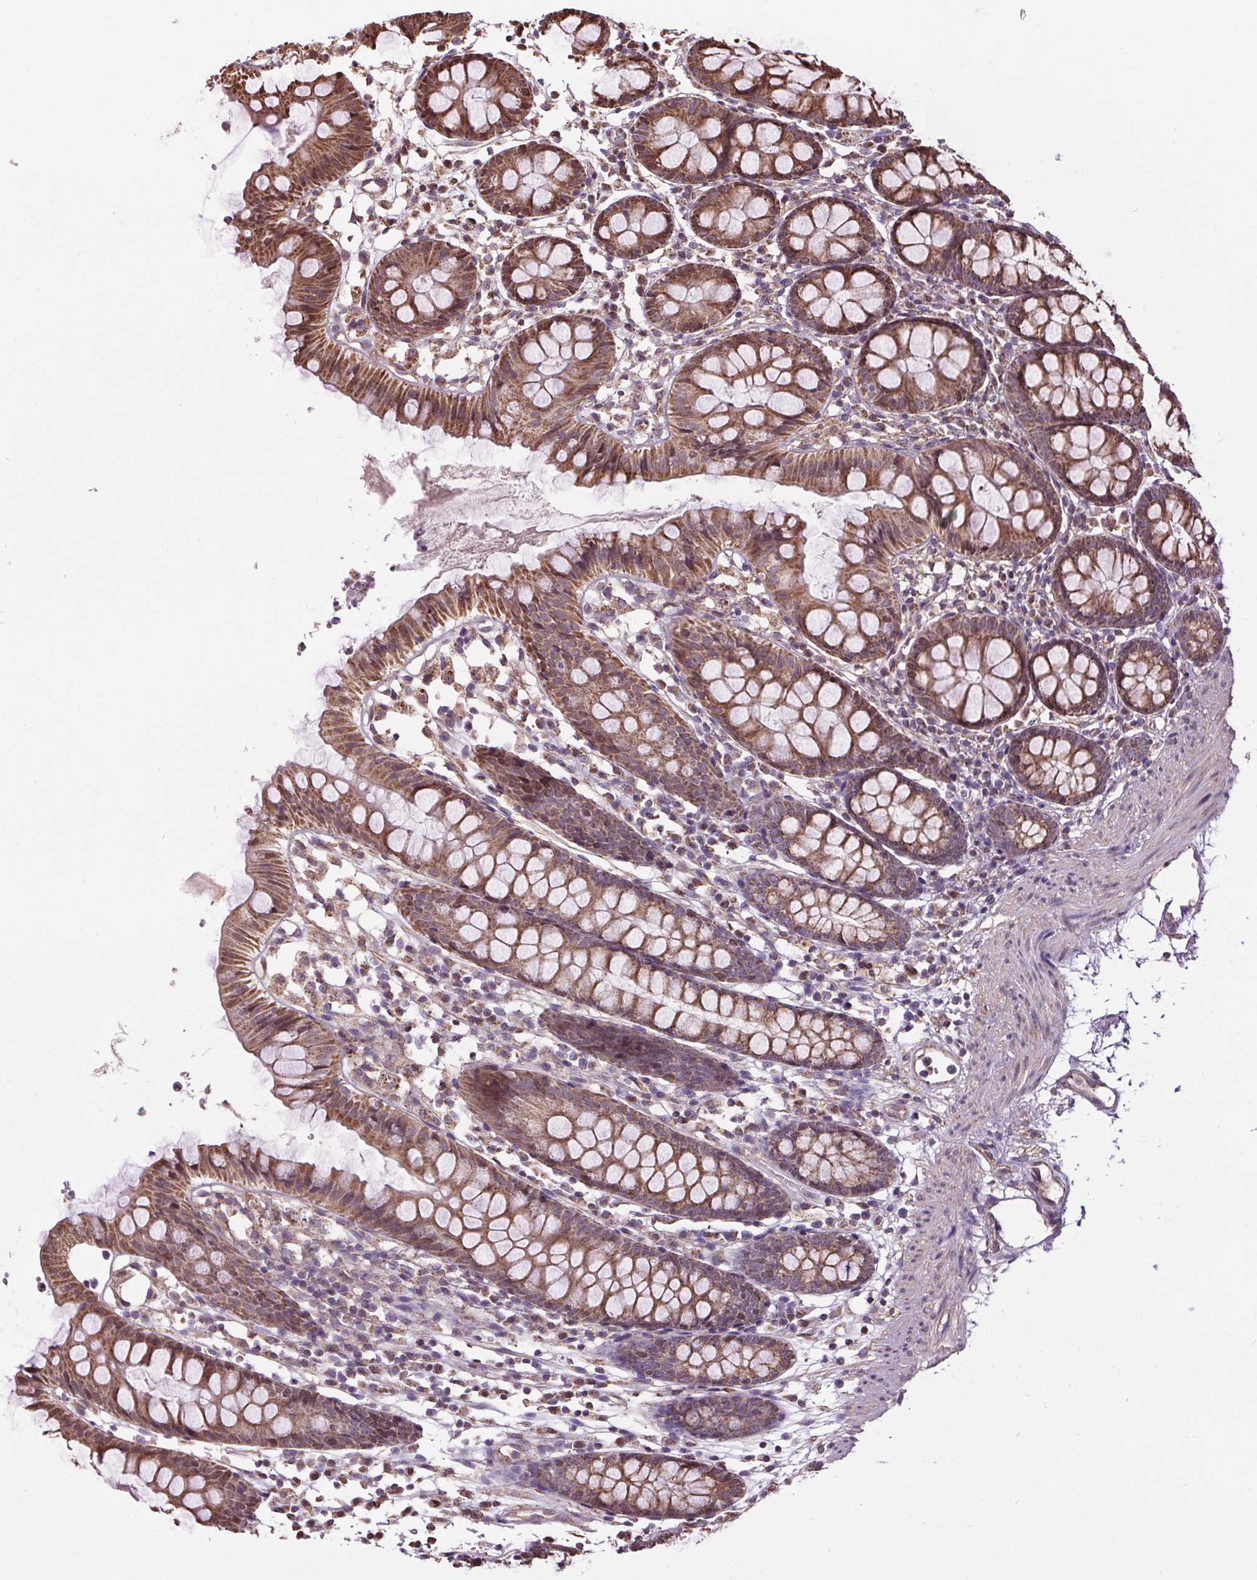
{"staining": {"intensity": "moderate", "quantity": ">75%", "location": "cytoplasmic/membranous"}, "tissue": "colon", "cell_type": "Endothelial cells", "image_type": "normal", "snomed": [{"axis": "morphology", "description": "Normal tissue, NOS"}, {"axis": "topography", "description": "Colon"}], "caption": "Endothelial cells reveal moderate cytoplasmic/membranous positivity in approximately >75% of cells in unremarkable colon.", "gene": "ZNF548", "patient": {"sex": "female", "age": 84}}